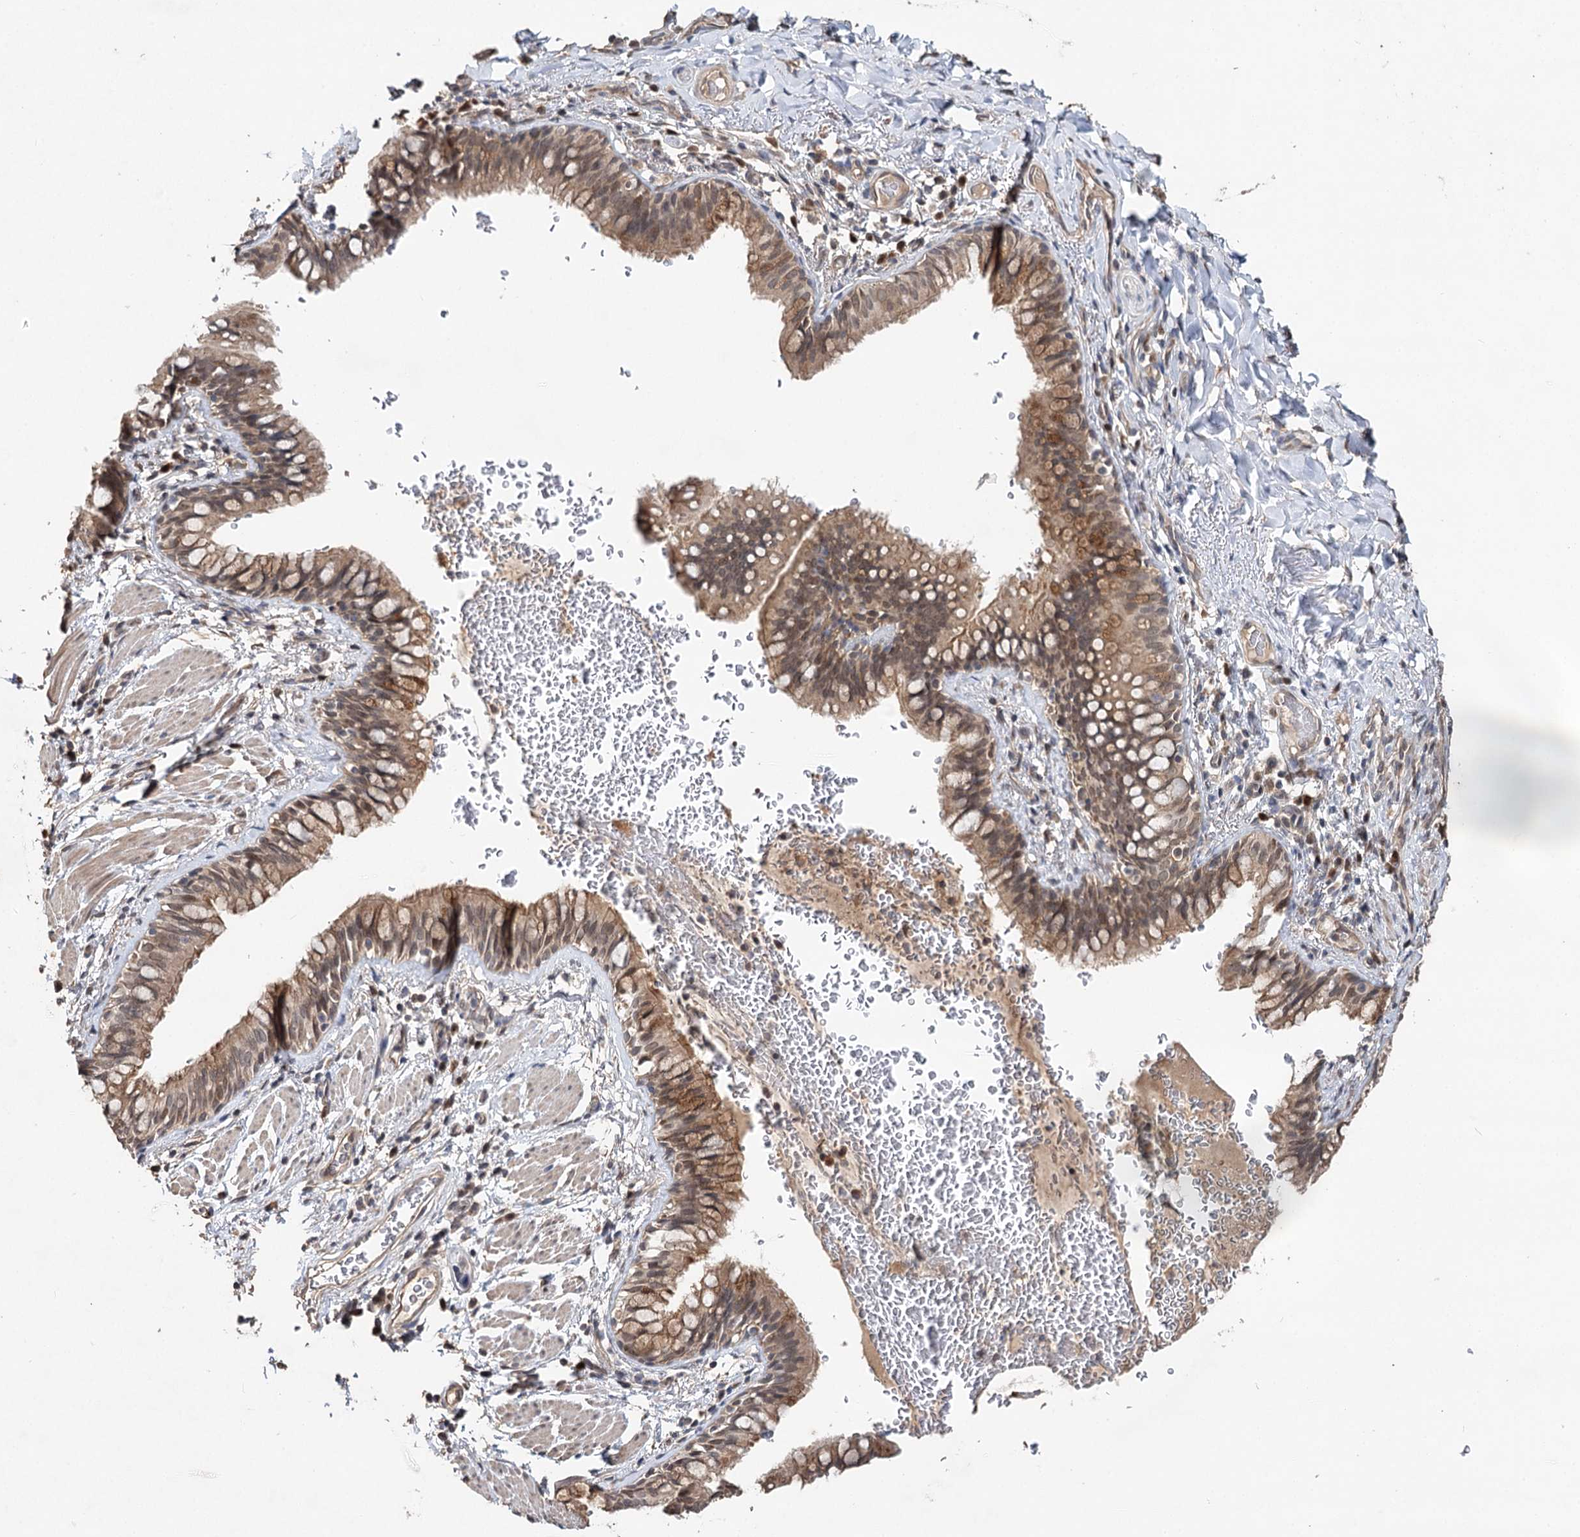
{"staining": {"intensity": "moderate", "quantity": ">75%", "location": "cytoplasmic/membranous"}, "tissue": "bronchus", "cell_type": "Respiratory epithelial cells", "image_type": "normal", "snomed": [{"axis": "morphology", "description": "Normal tissue, NOS"}, {"axis": "topography", "description": "Cartilage tissue"}, {"axis": "topography", "description": "Bronchus"}], "caption": "This photomicrograph shows immunohistochemistry staining of unremarkable bronchus, with medium moderate cytoplasmic/membranous positivity in about >75% of respiratory epithelial cells.", "gene": "NOPCHAP1", "patient": {"sex": "female", "age": 36}}